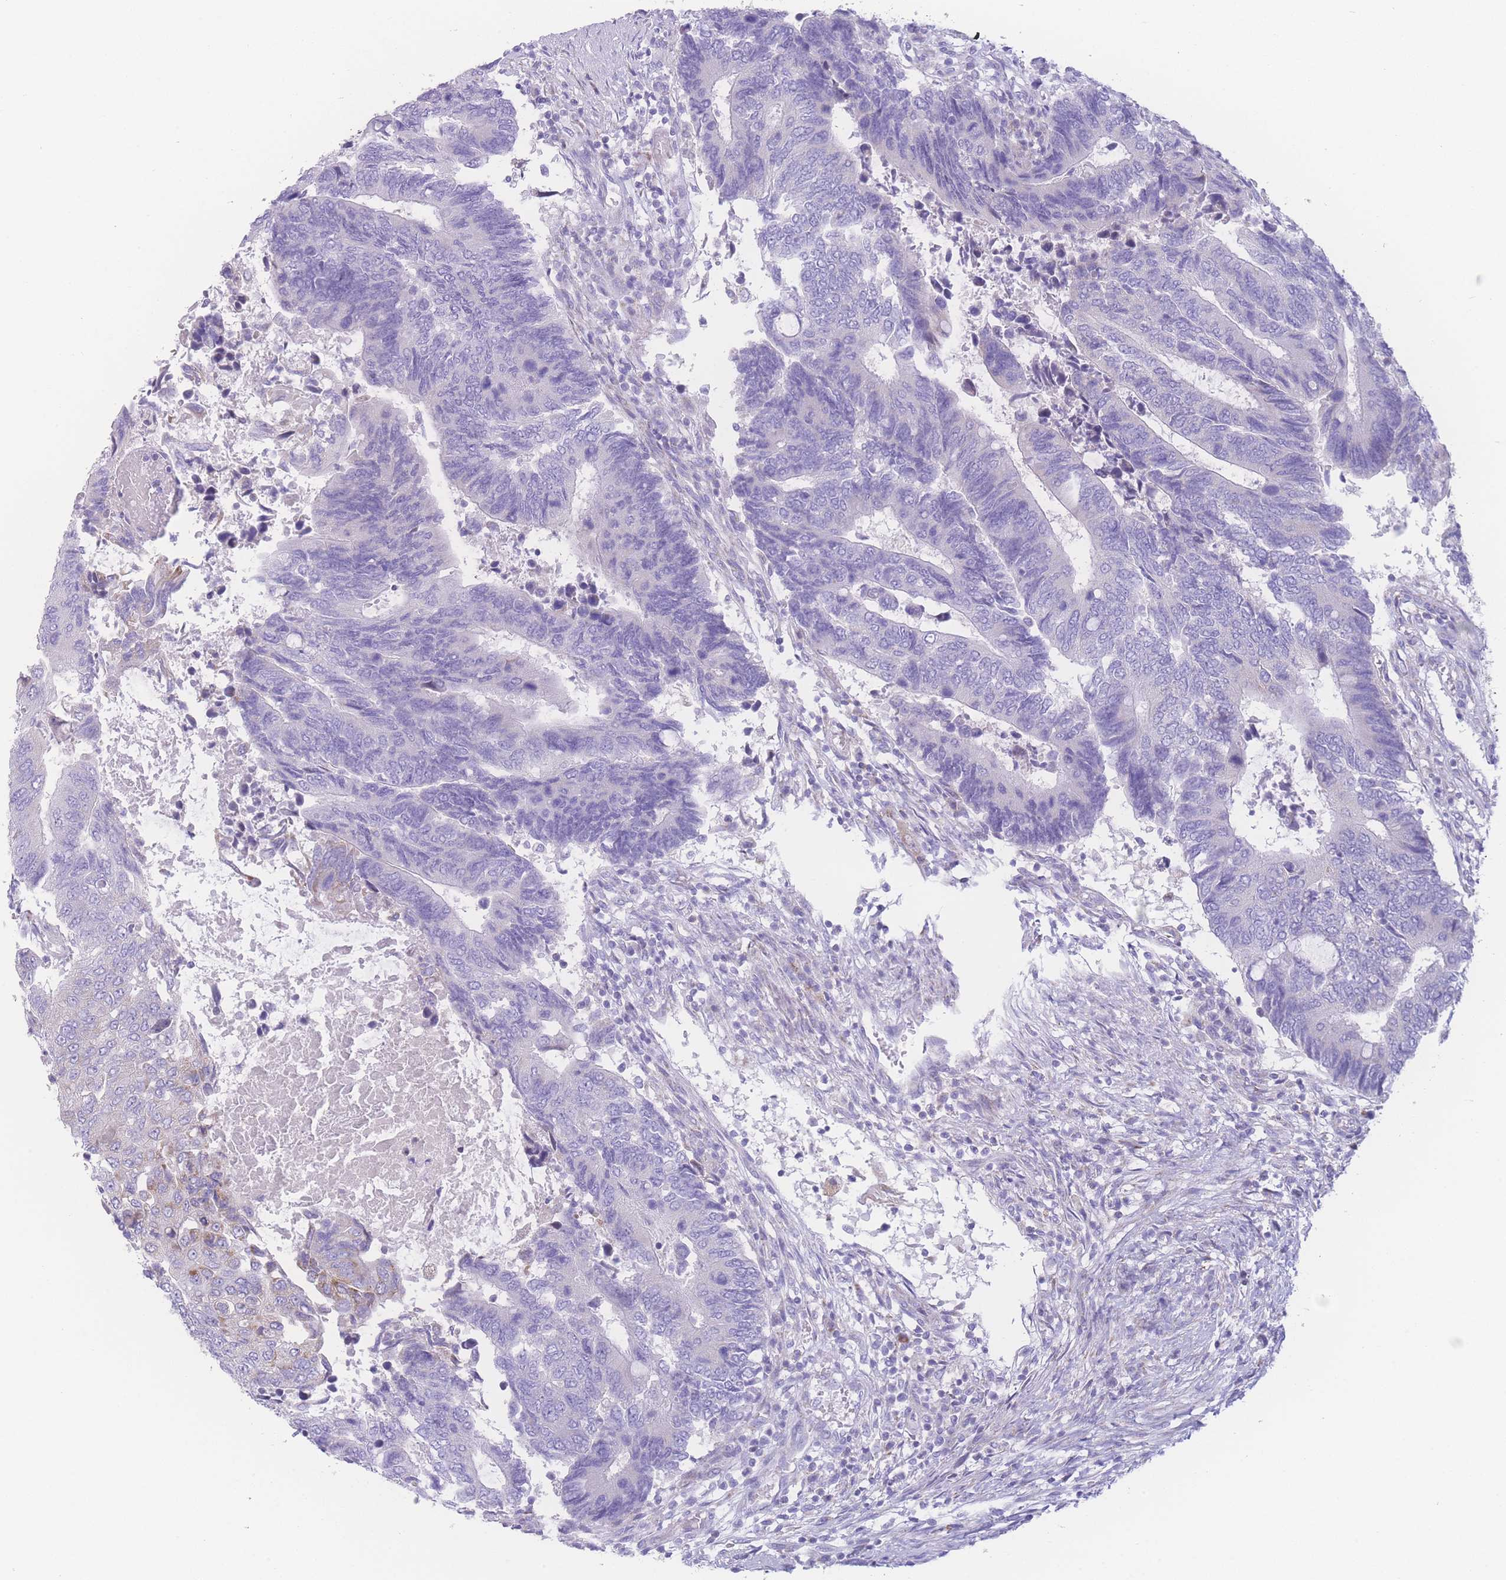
{"staining": {"intensity": "negative", "quantity": "none", "location": "none"}, "tissue": "colorectal cancer", "cell_type": "Tumor cells", "image_type": "cancer", "snomed": [{"axis": "morphology", "description": "Adenocarcinoma, NOS"}, {"axis": "topography", "description": "Colon"}], "caption": "High magnification brightfield microscopy of colorectal adenocarcinoma stained with DAB (3,3'-diaminobenzidine) (brown) and counterstained with hematoxylin (blue): tumor cells show no significant staining.", "gene": "NBEAL1", "patient": {"sex": "male", "age": 87}}